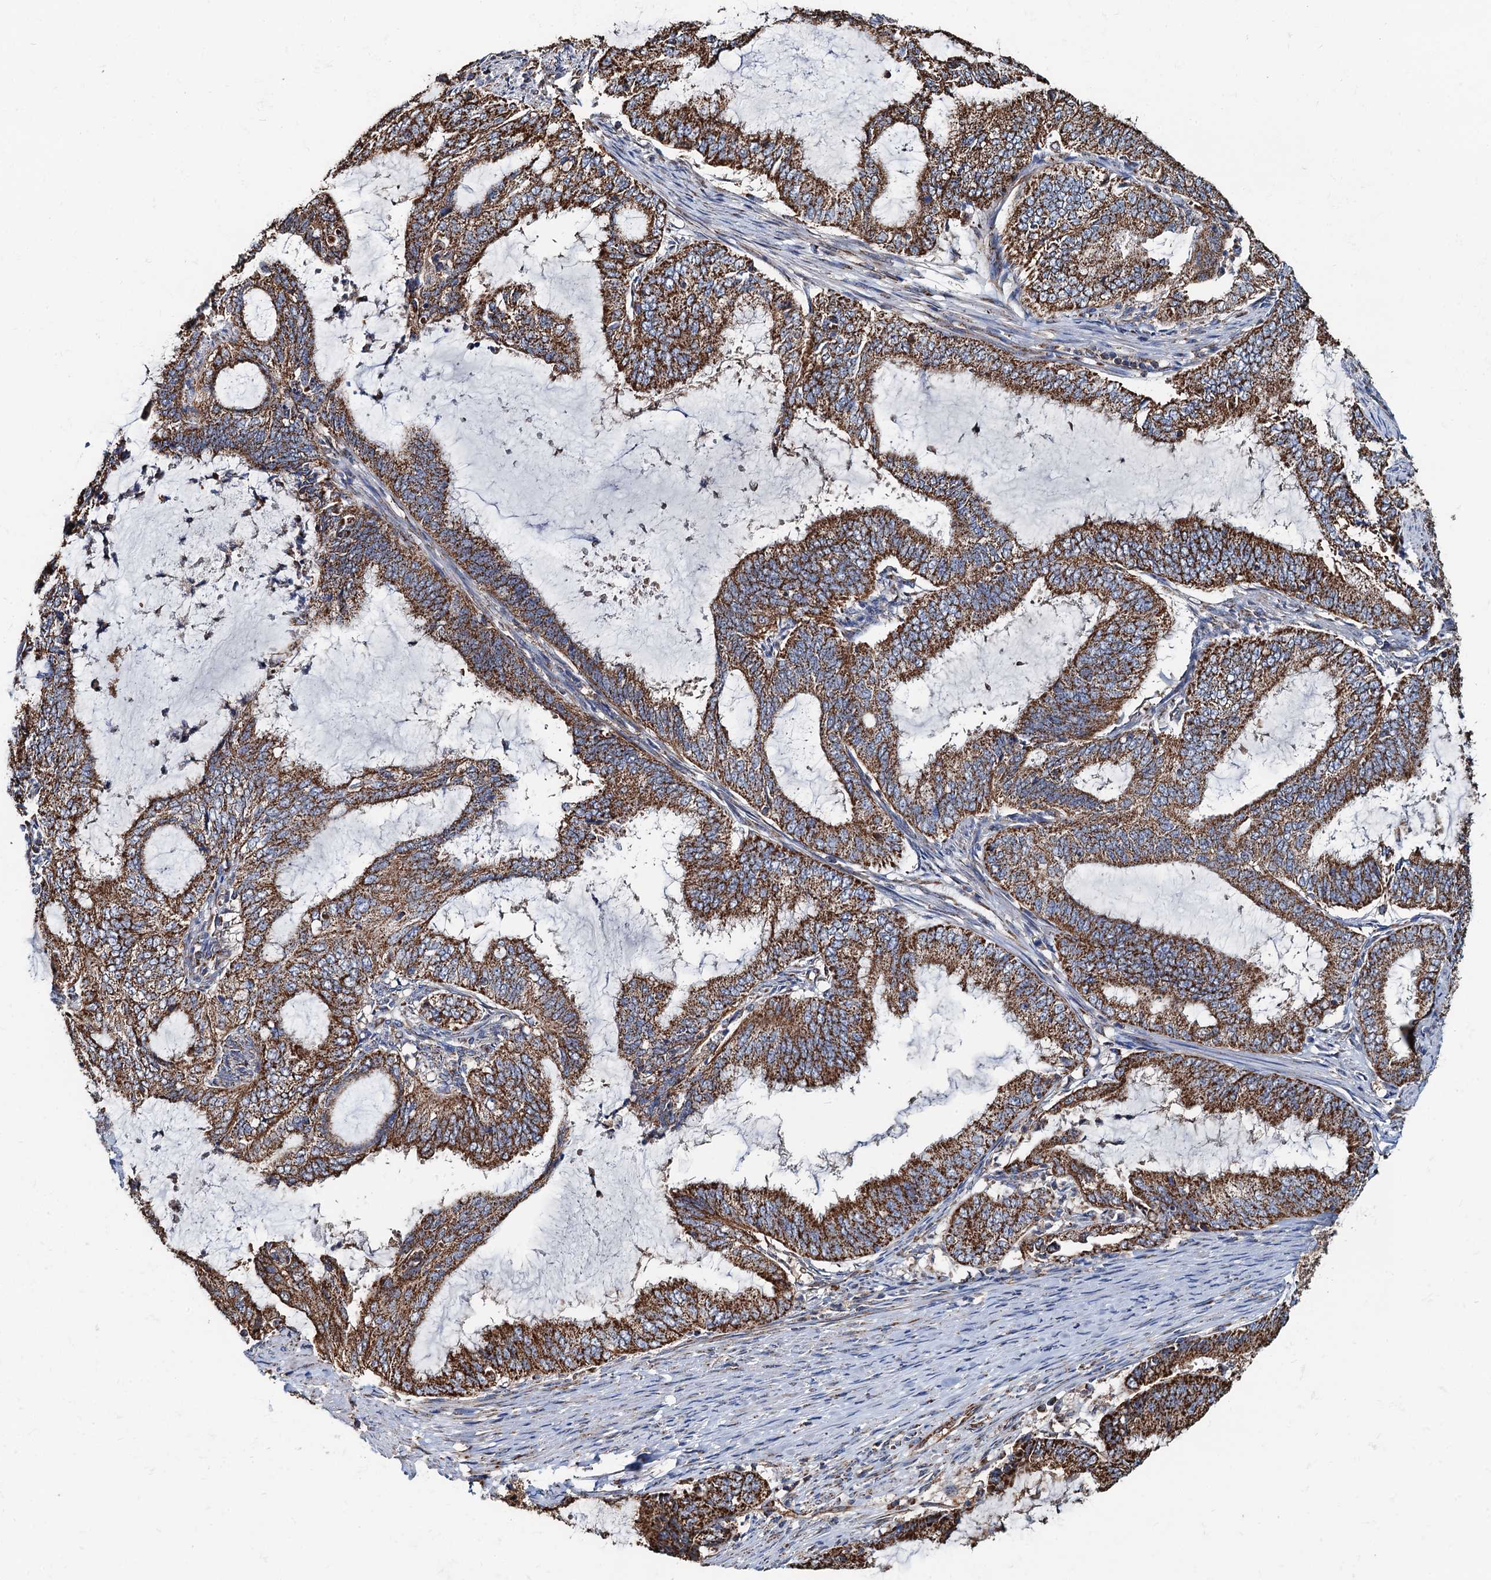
{"staining": {"intensity": "strong", "quantity": ">75%", "location": "cytoplasmic/membranous"}, "tissue": "endometrial cancer", "cell_type": "Tumor cells", "image_type": "cancer", "snomed": [{"axis": "morphology", "description": "Adenocarcinoma, NOS"}, {"axis": "topography", "description": "Endometrium"}], "caption": "DAB immunohistochemical staining of human endometrial cancer reveals strong cytoplasmic/membranous protein positivity in about >75% of tumor cells.", "gene": "AAGAB", "patient": {"sex": "female", "age": 51}}